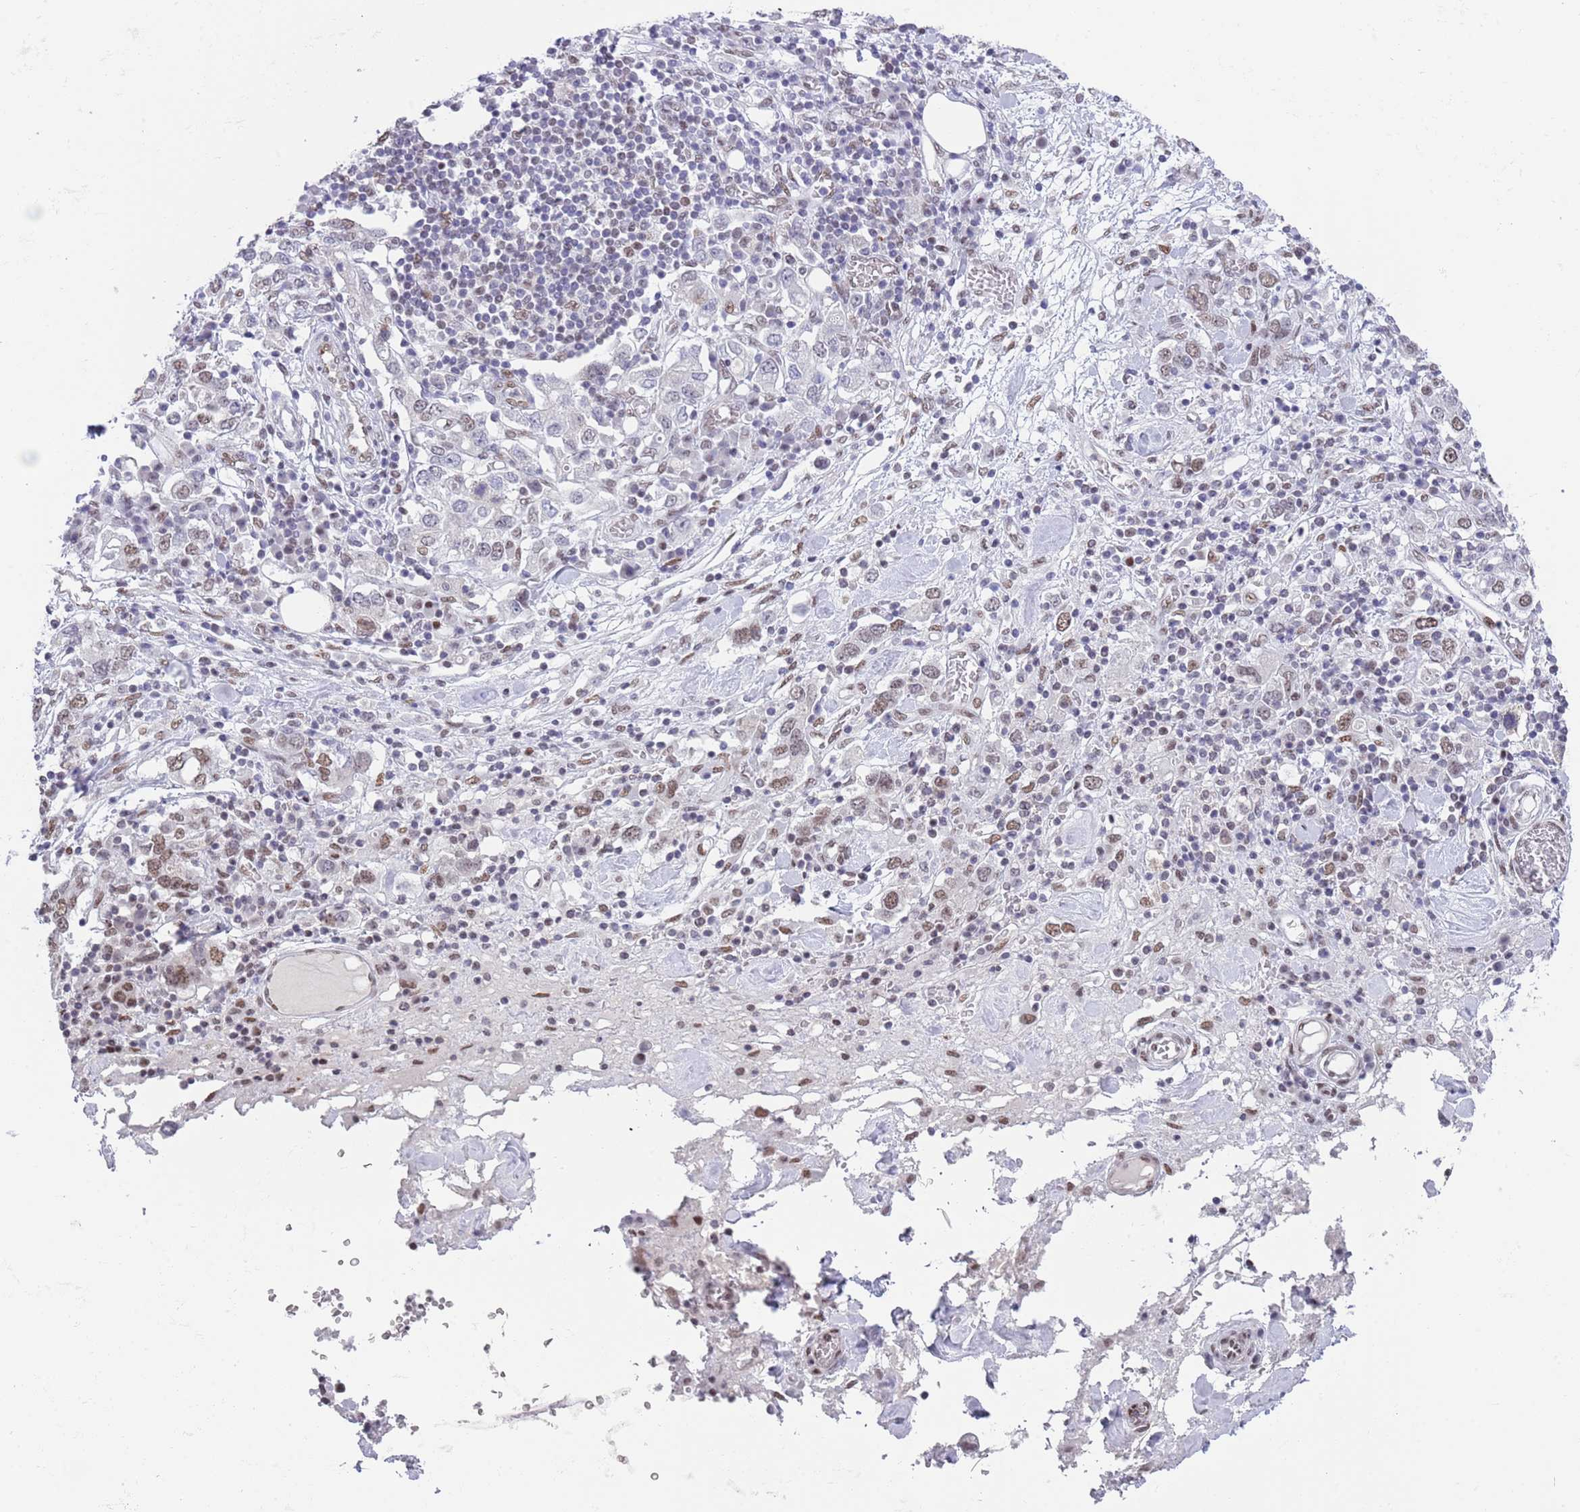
{"staining": {"intensity": "moderate", "quantity": ">75%", "location": "nuclear"}, "tissue": "stomach cancer", "cell_type": "Tumor cells", "image_type": "cancer", "snomed": [{"axis": "morphology", "description": "Adenocarcinoma, NOS"}, {"axis": "topography", "description": "Stomach, upper"}, {"axis": "topography", "description": "Stomach"}], "caption": "Immunohistochemistry (IHC) of human stomach cancer demonstrates medium levels of moderate nuclear positivity in approximately >75% of tumor cells.", "gene": "ZNF382", "patient": {"sex": "male", "age": 62}}